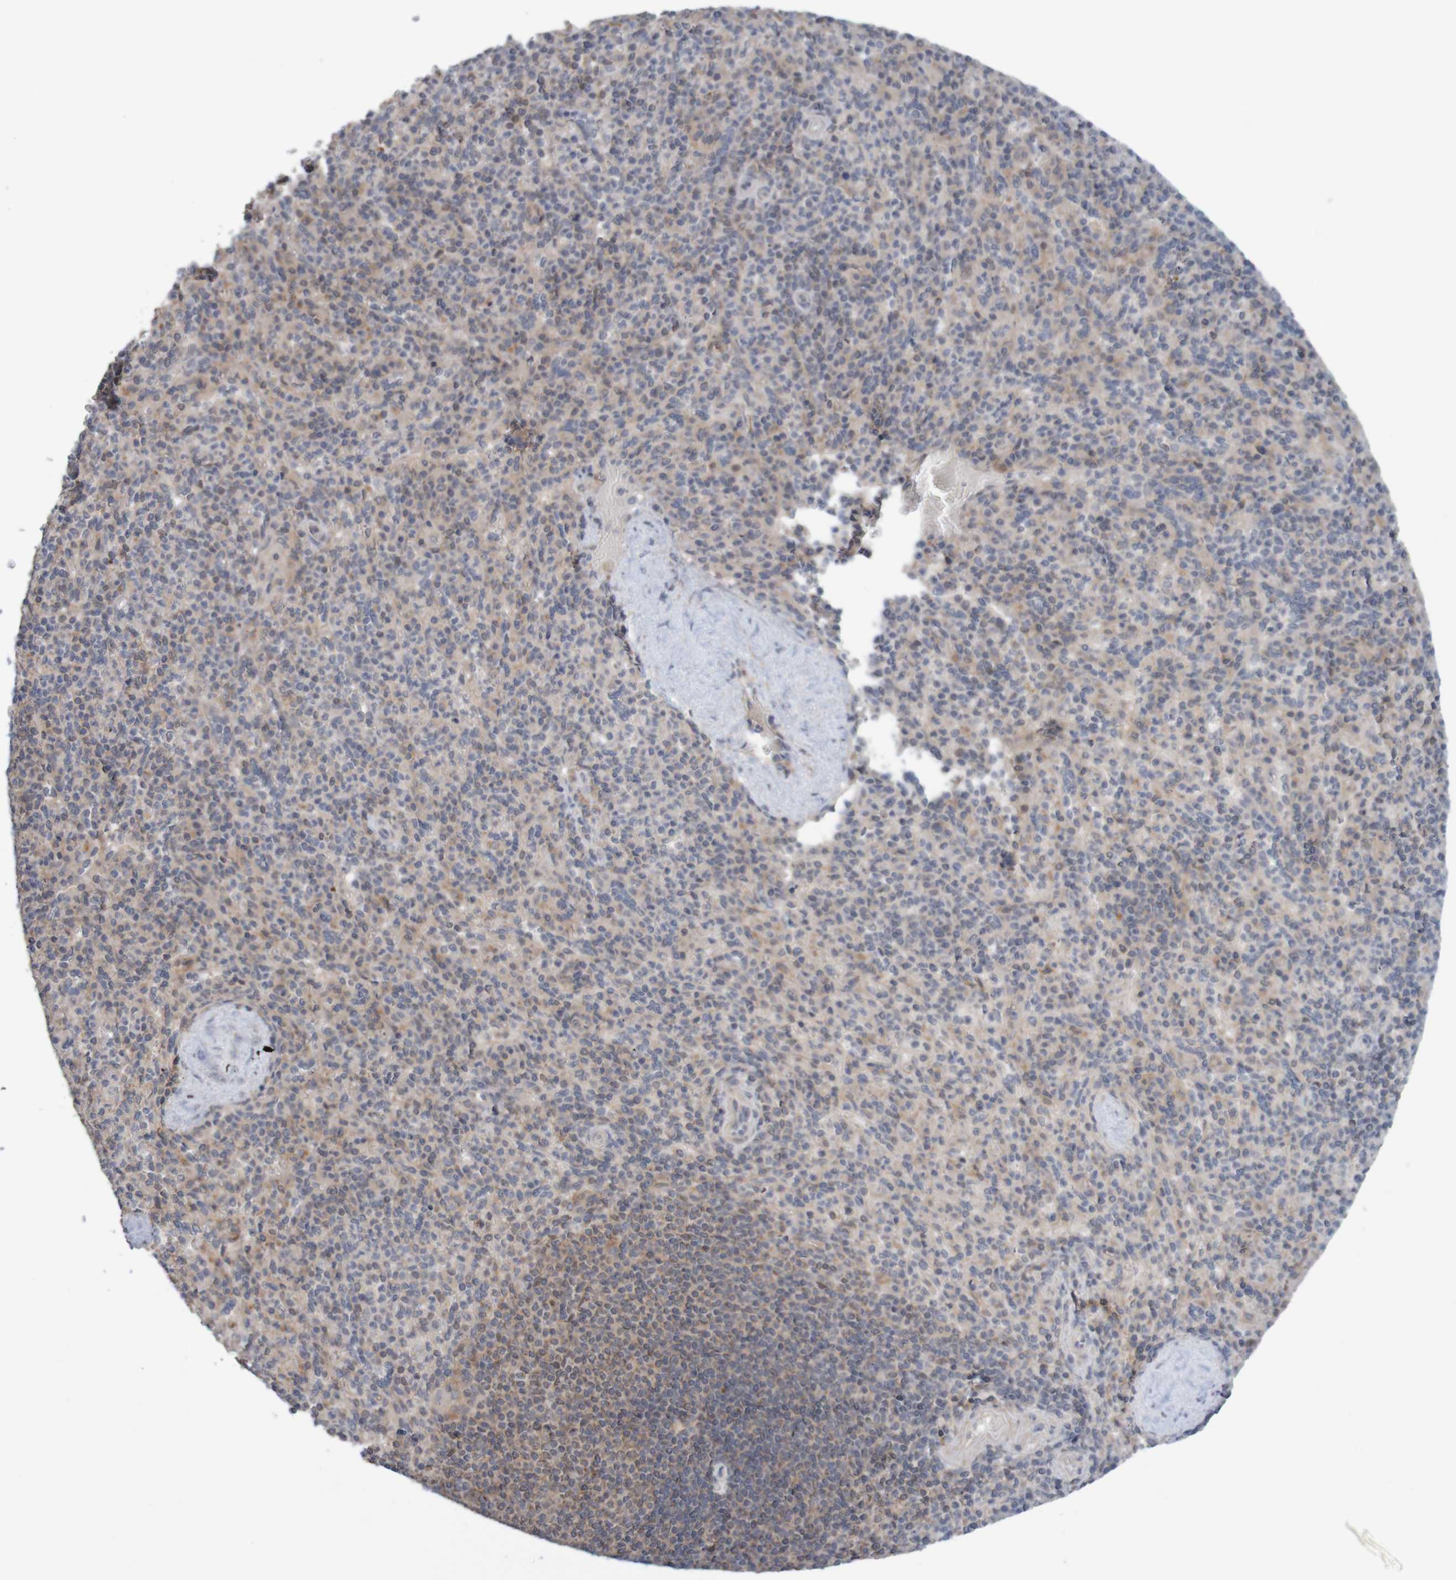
{"staining": {"intensity": "weak", "quantity": "25%-75%", "location": "cytoplasmic/membranous"}, "tissue": "spleen", "cell_type": "Cells in red pulp", "image_type": "normal", "snomed": [{"axis": "morphology", "description": "Normal tissue, NOS"}, {"axis": "topography", "description": "Spleen"}], "caption": "Approximately 25%-75% of cells in red pulp in normal human spleen demonstrate weak cytoplasmic/membranous protein positivity as visualized by brown immunohistochemical staining.", "gene": "ANKK1", "patient": {"sex": "male", "age": 36}}